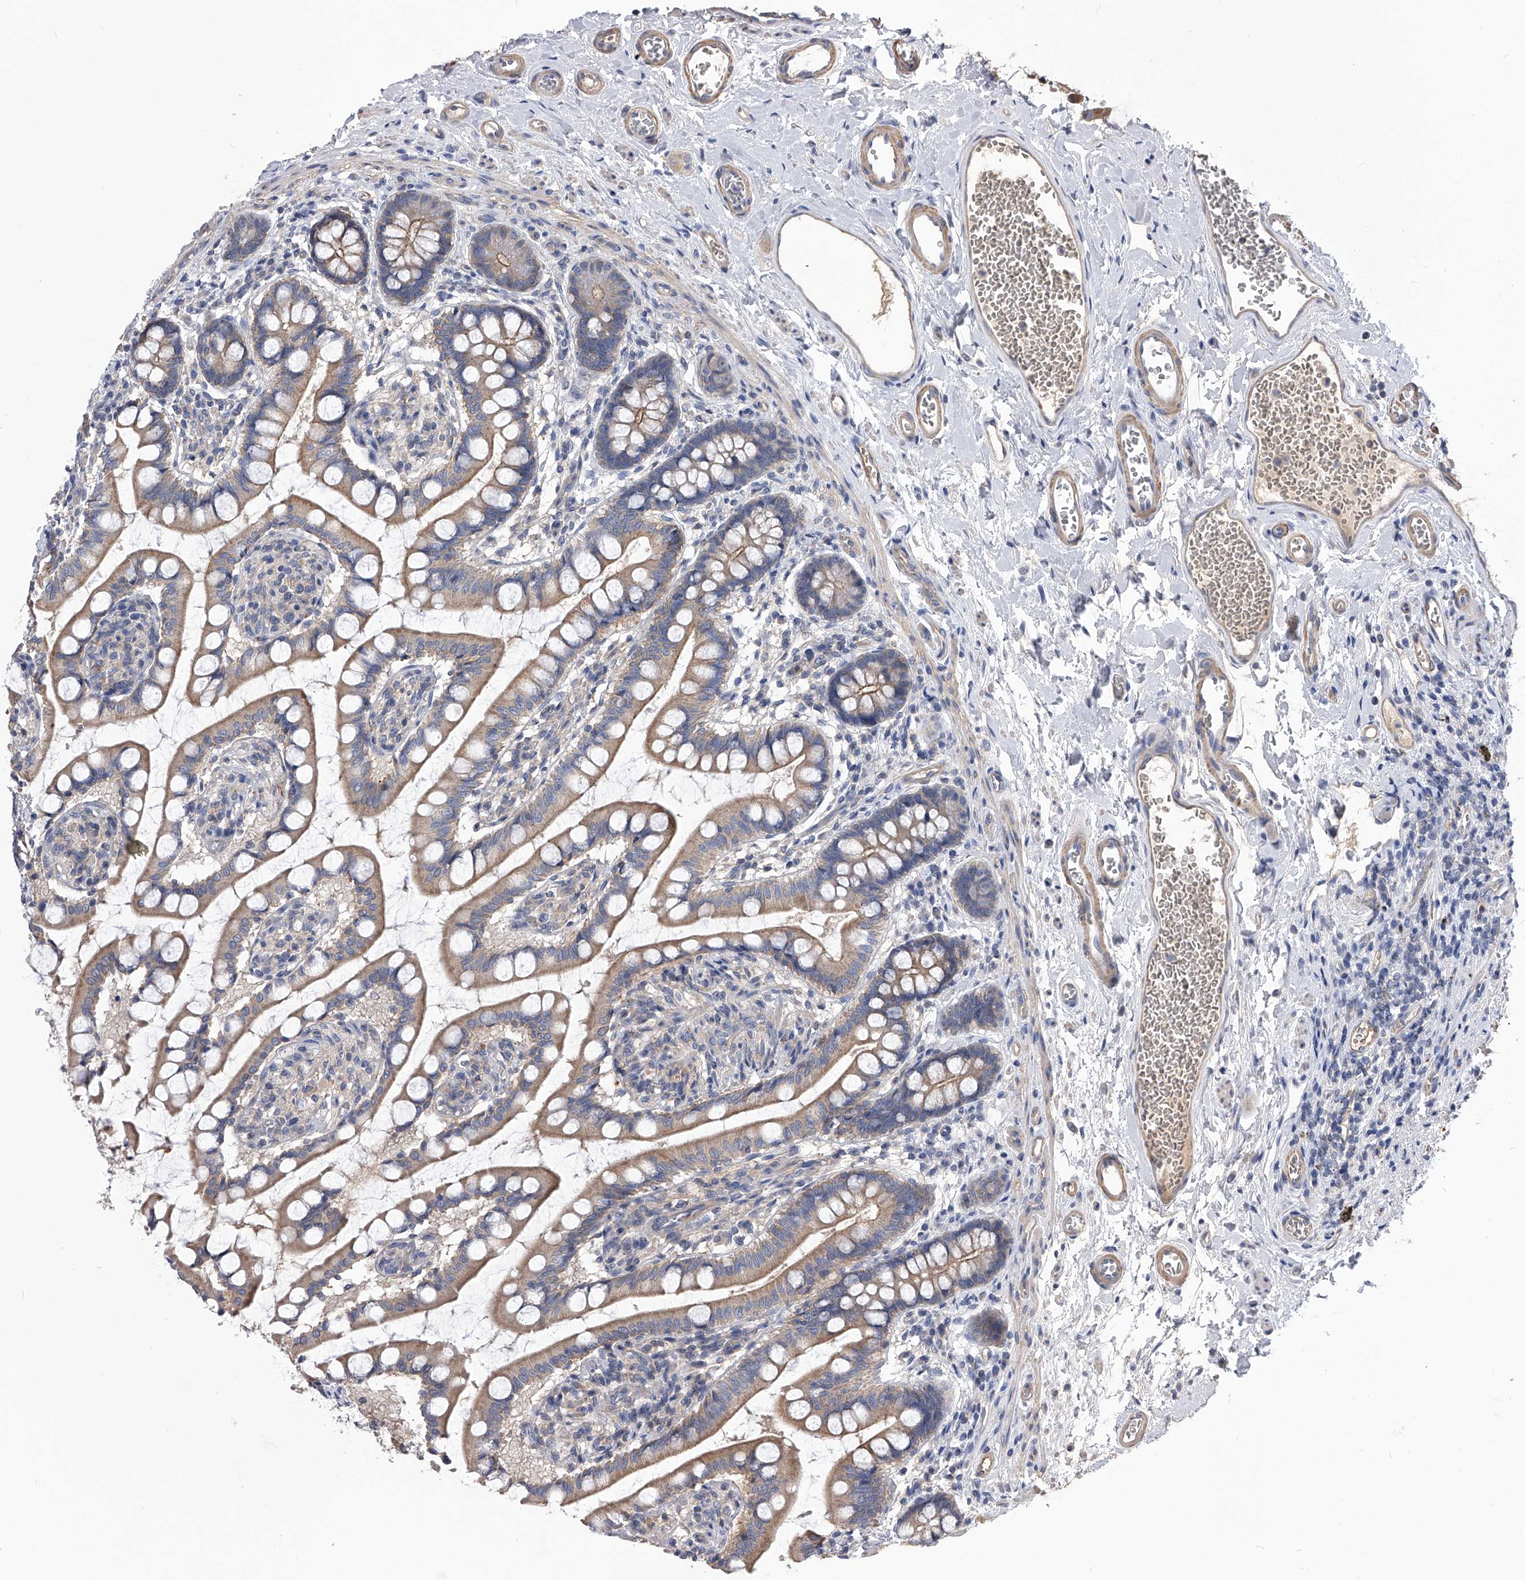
{"staining": {"intensity": "moderate", "quantity": ">75%", "location": "cytoplasmic/membranous"}, "tissue": "small intestine", "cell_type": "Glandular cells", "image_type": "normal", "snomed": [{"axis": "morphology", "description": "Normal tissue, NOS"}, {"axis": "topography", "description": "Small intestine"}], "caption": "The immunohistochemical stain labels moderate cytoplasmic/membranous positivity in glandular cells of normal small intestine. (Brightfield microscopy of DAB IHC at high magnification).", "gene": "CUL7", "patient": {"sex": "male", "age": 52}}